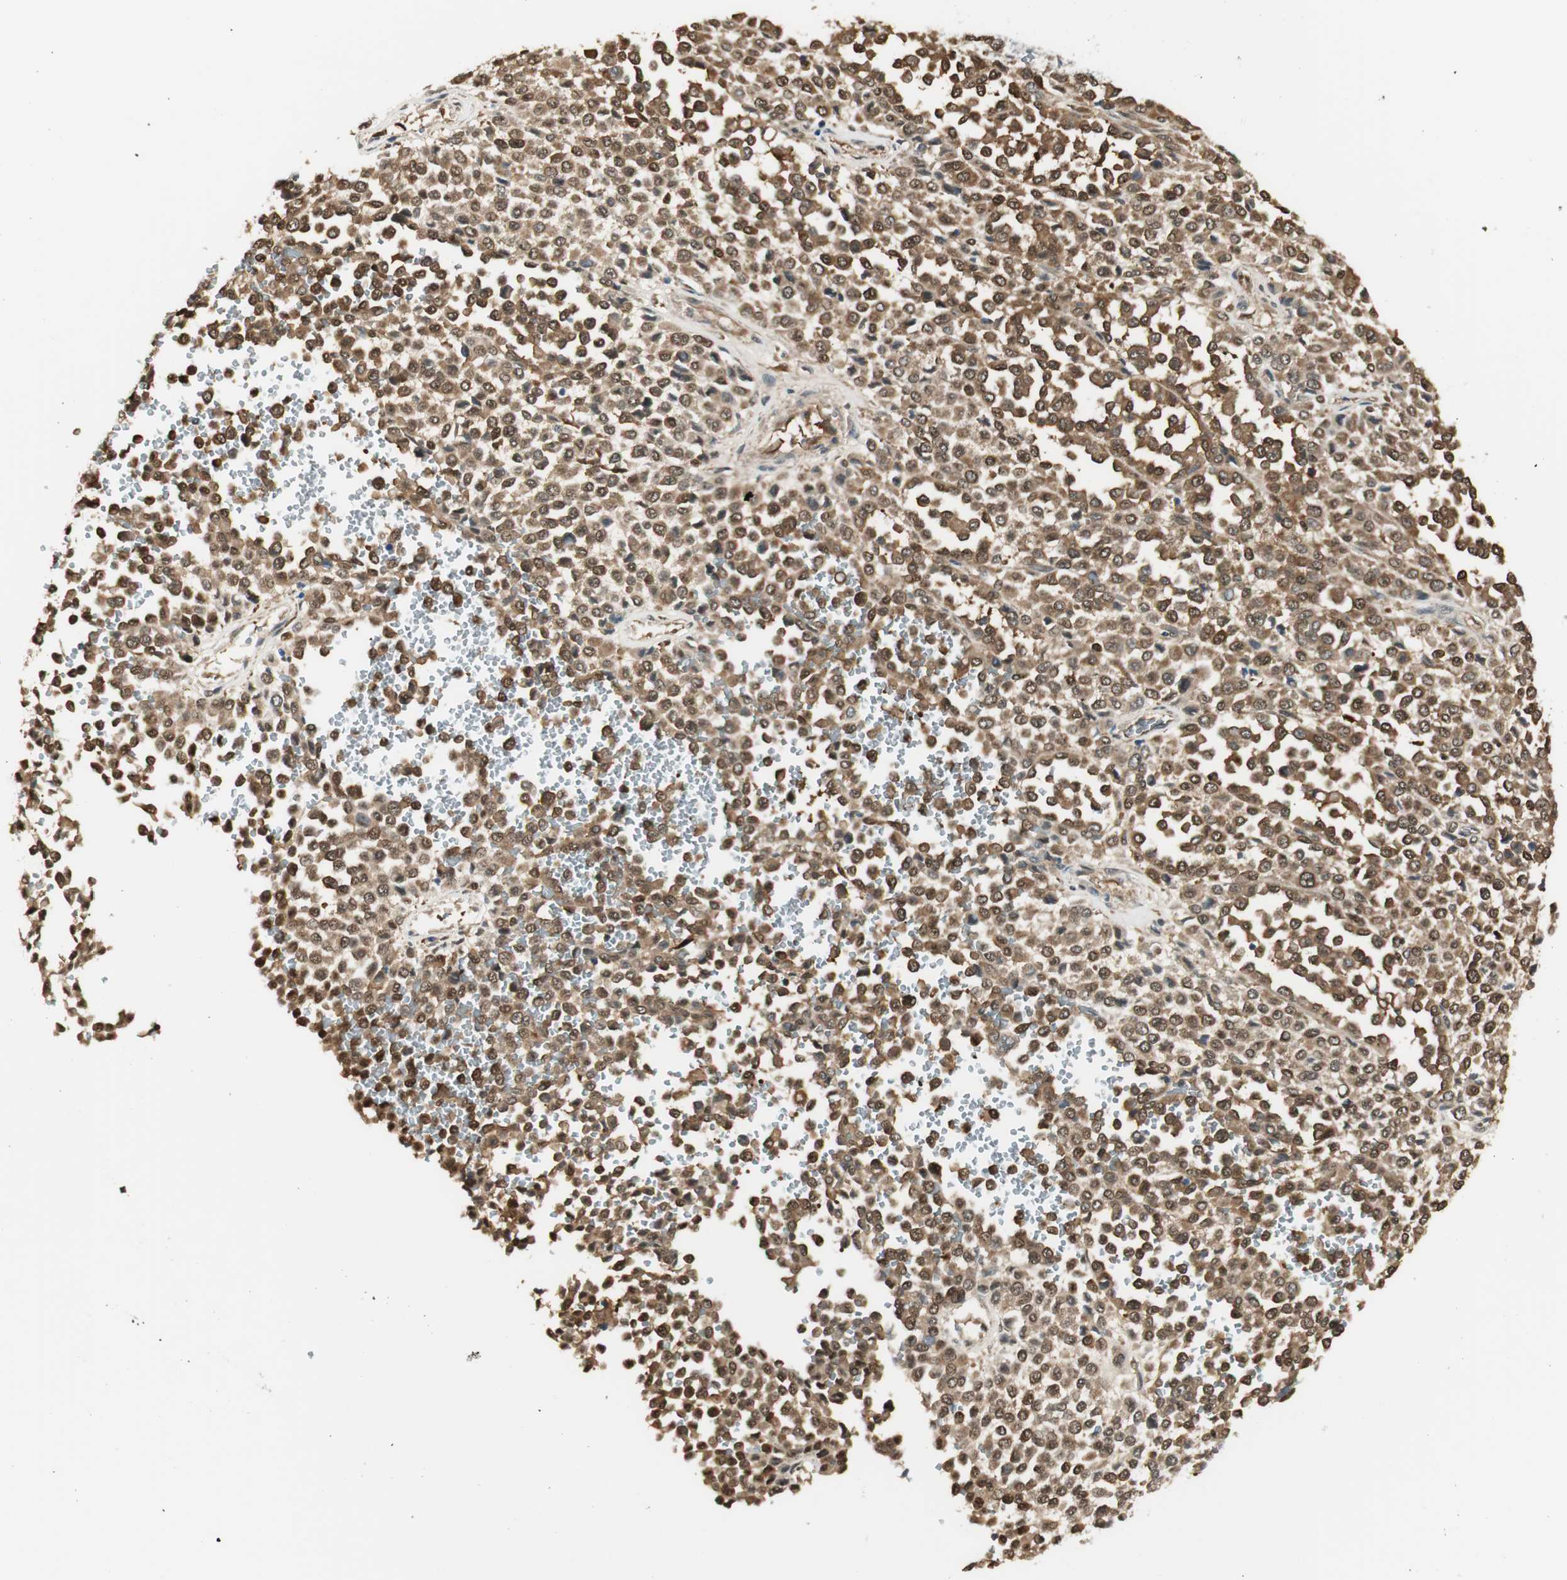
{"staining": {"intensity": "moderate", "quantity": ">75%", "location": "cytoplasmic/membranous,nuclear"}, "tissue": "melanoma", "cell_type": "Tumor cells", "image_type": "cancer", "snomed": [{"axis": "morphology", "description": "Malignant melanoma, Metastatic site"}, {"axis": "topography", "description": "Pancreas"}], "caption": "Immunohistochemistry (IHC) photomicrograph of malignant melanoma (metastatic site) stained for a protein (brown), which exhibits medium levels of moderate cytoplasmic/membranous and nuclear expression in approximately >75% of tumor cells.", "gene": "SERPINB6", "patient": {"sex": "female", "age": 30}}